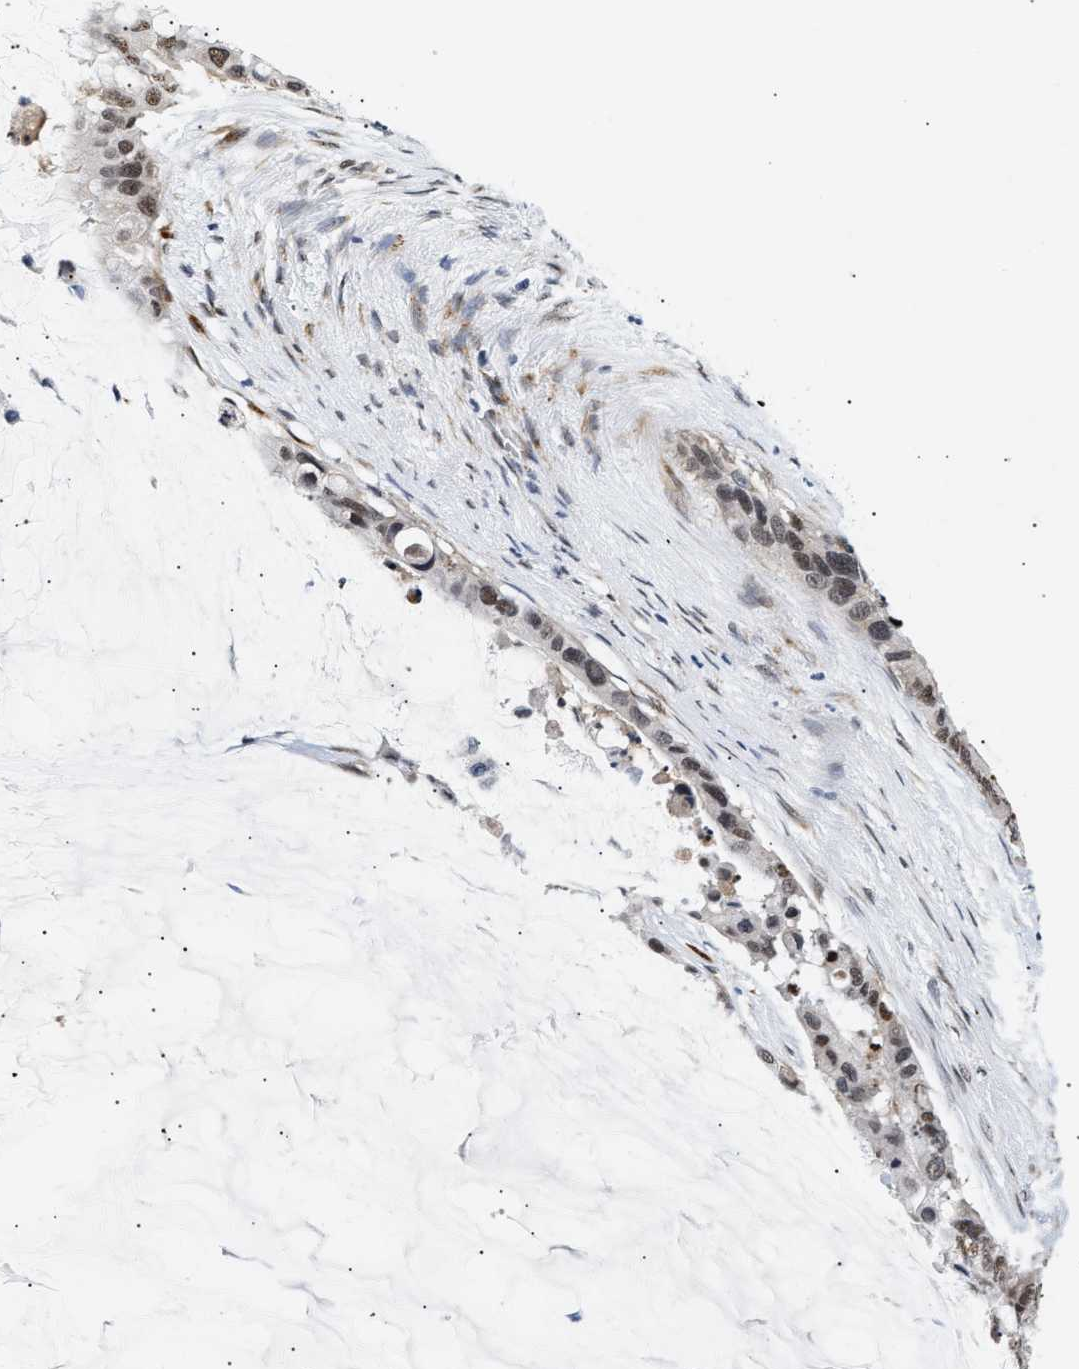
{"staining": {"intensity": "weak", "quantity": ">75%", "location": "nuclear"}, "tissue": "pancreatic cancer", "cell_type": "Tumor cells", "image_type": "cancer", "snomed": [{"axis": "morphology", "description": "Adenocarcinoma, NOS"}, {"axis": "topography", "description": "Pancreas"}], "caption": "High-power microscopy captured an IHC photomicrograph of adenocarcinoma (pancreatic), revealing weak nuclear expression in about >75% of tumor cells.", "gene": "THOC1", "patient": {"sex": "male", "age": 41}}